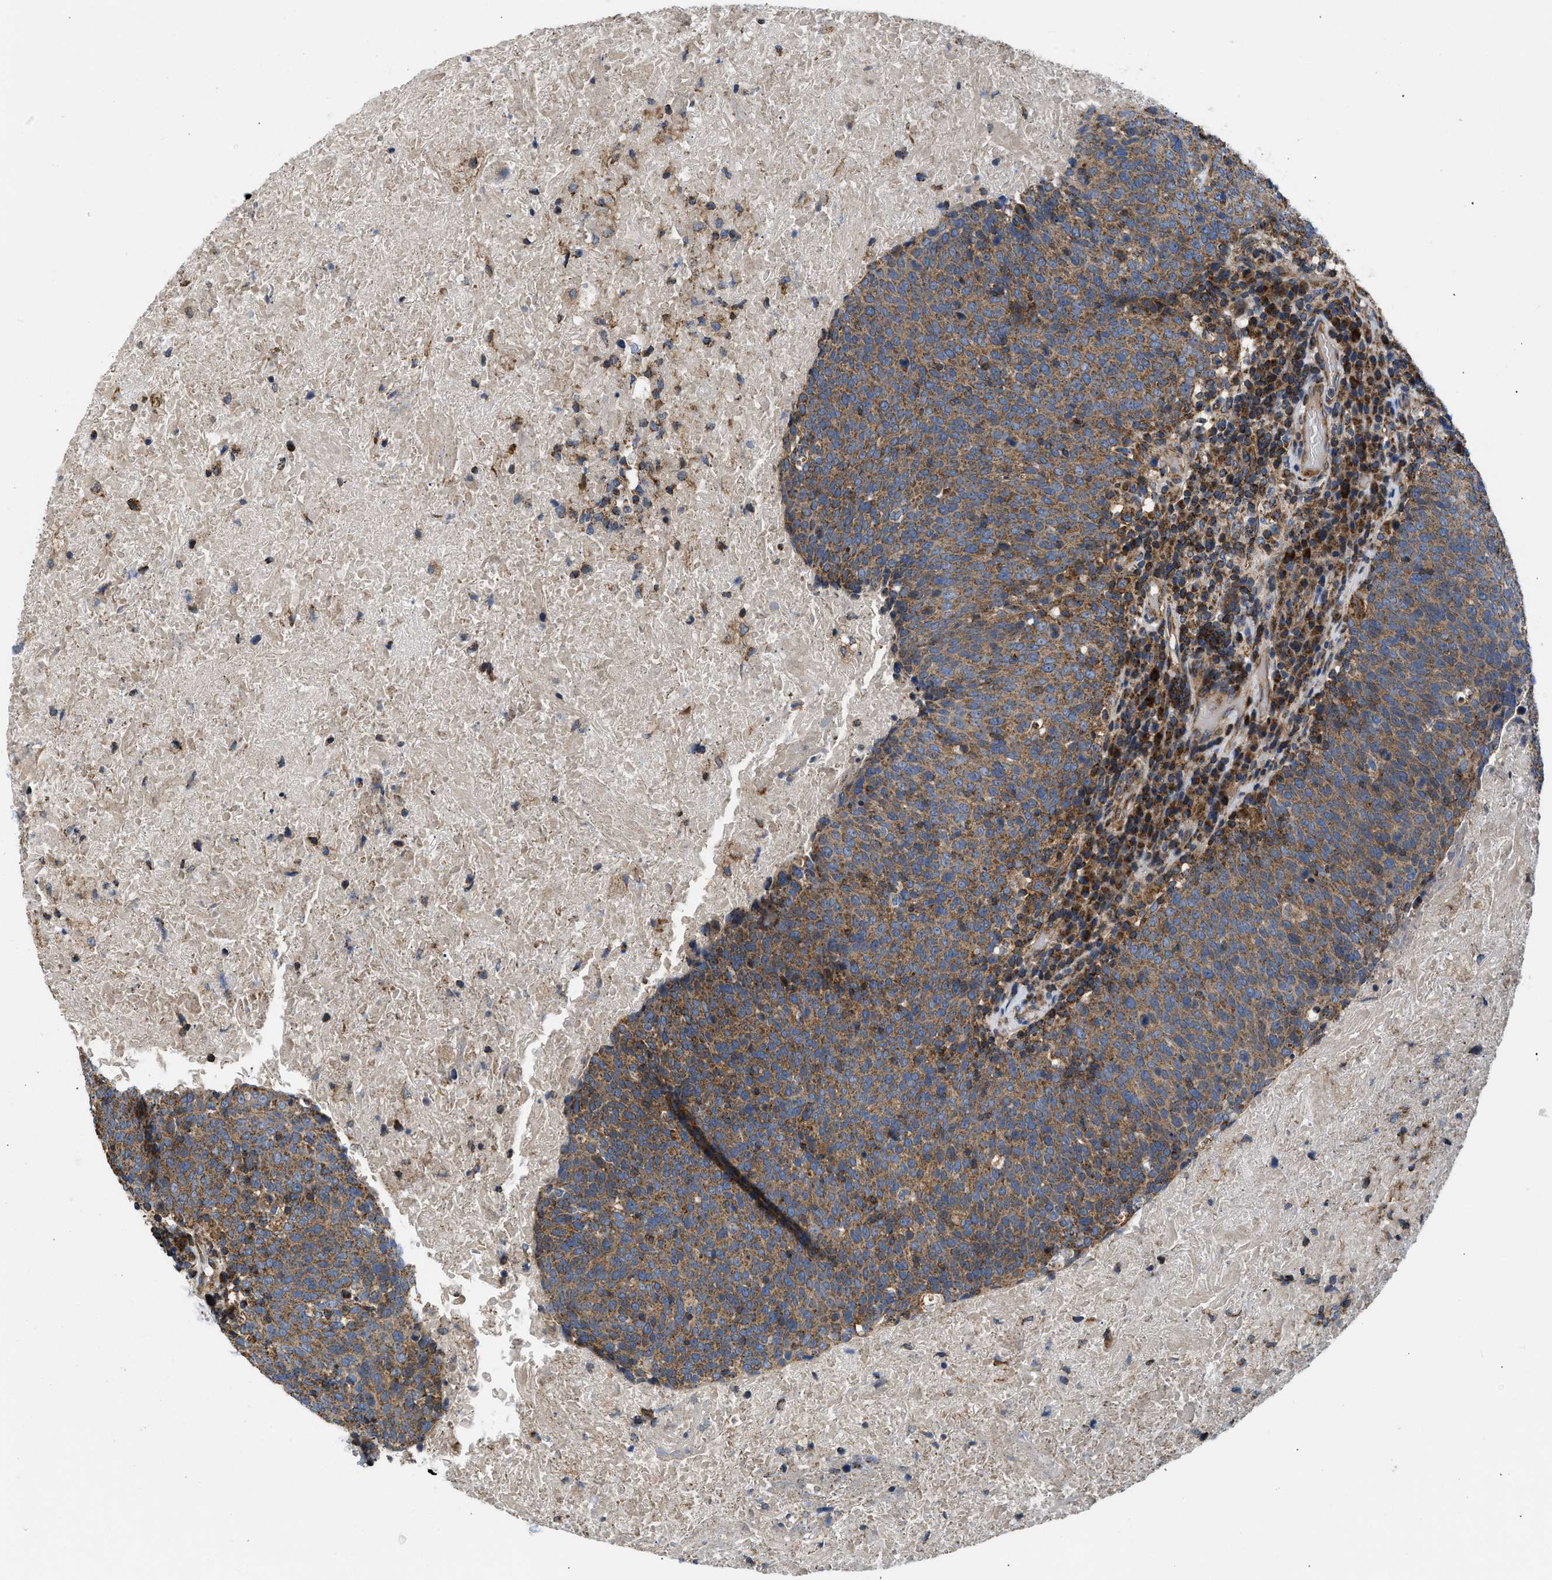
{"staining": {"intensity": "moderate", "quantity": ">75%", "location": "cytoplasmic/membranous"}, "tissue": "head and neck cancer", "cell_type": "Tumor cells", "image_type": "cancer", "snomed": [{"axis": "morphology", "description": "Squamous cell carcinoma, NOS"}, {"axis": "morphology", "description": "Squamous cell carcinoma, metastatic, NOS"}, {"axis": "topography", "description": "Lymph node"}, {"axis": "topography", "description": "Head-Neck"}], "caption": "Human squamous cell carcinoma (head and neck) stained with a protein marker exhibits moderate staining in tumor cells.", "gene": "OPTN", "patient": {"sex": "male", "age": 62}}